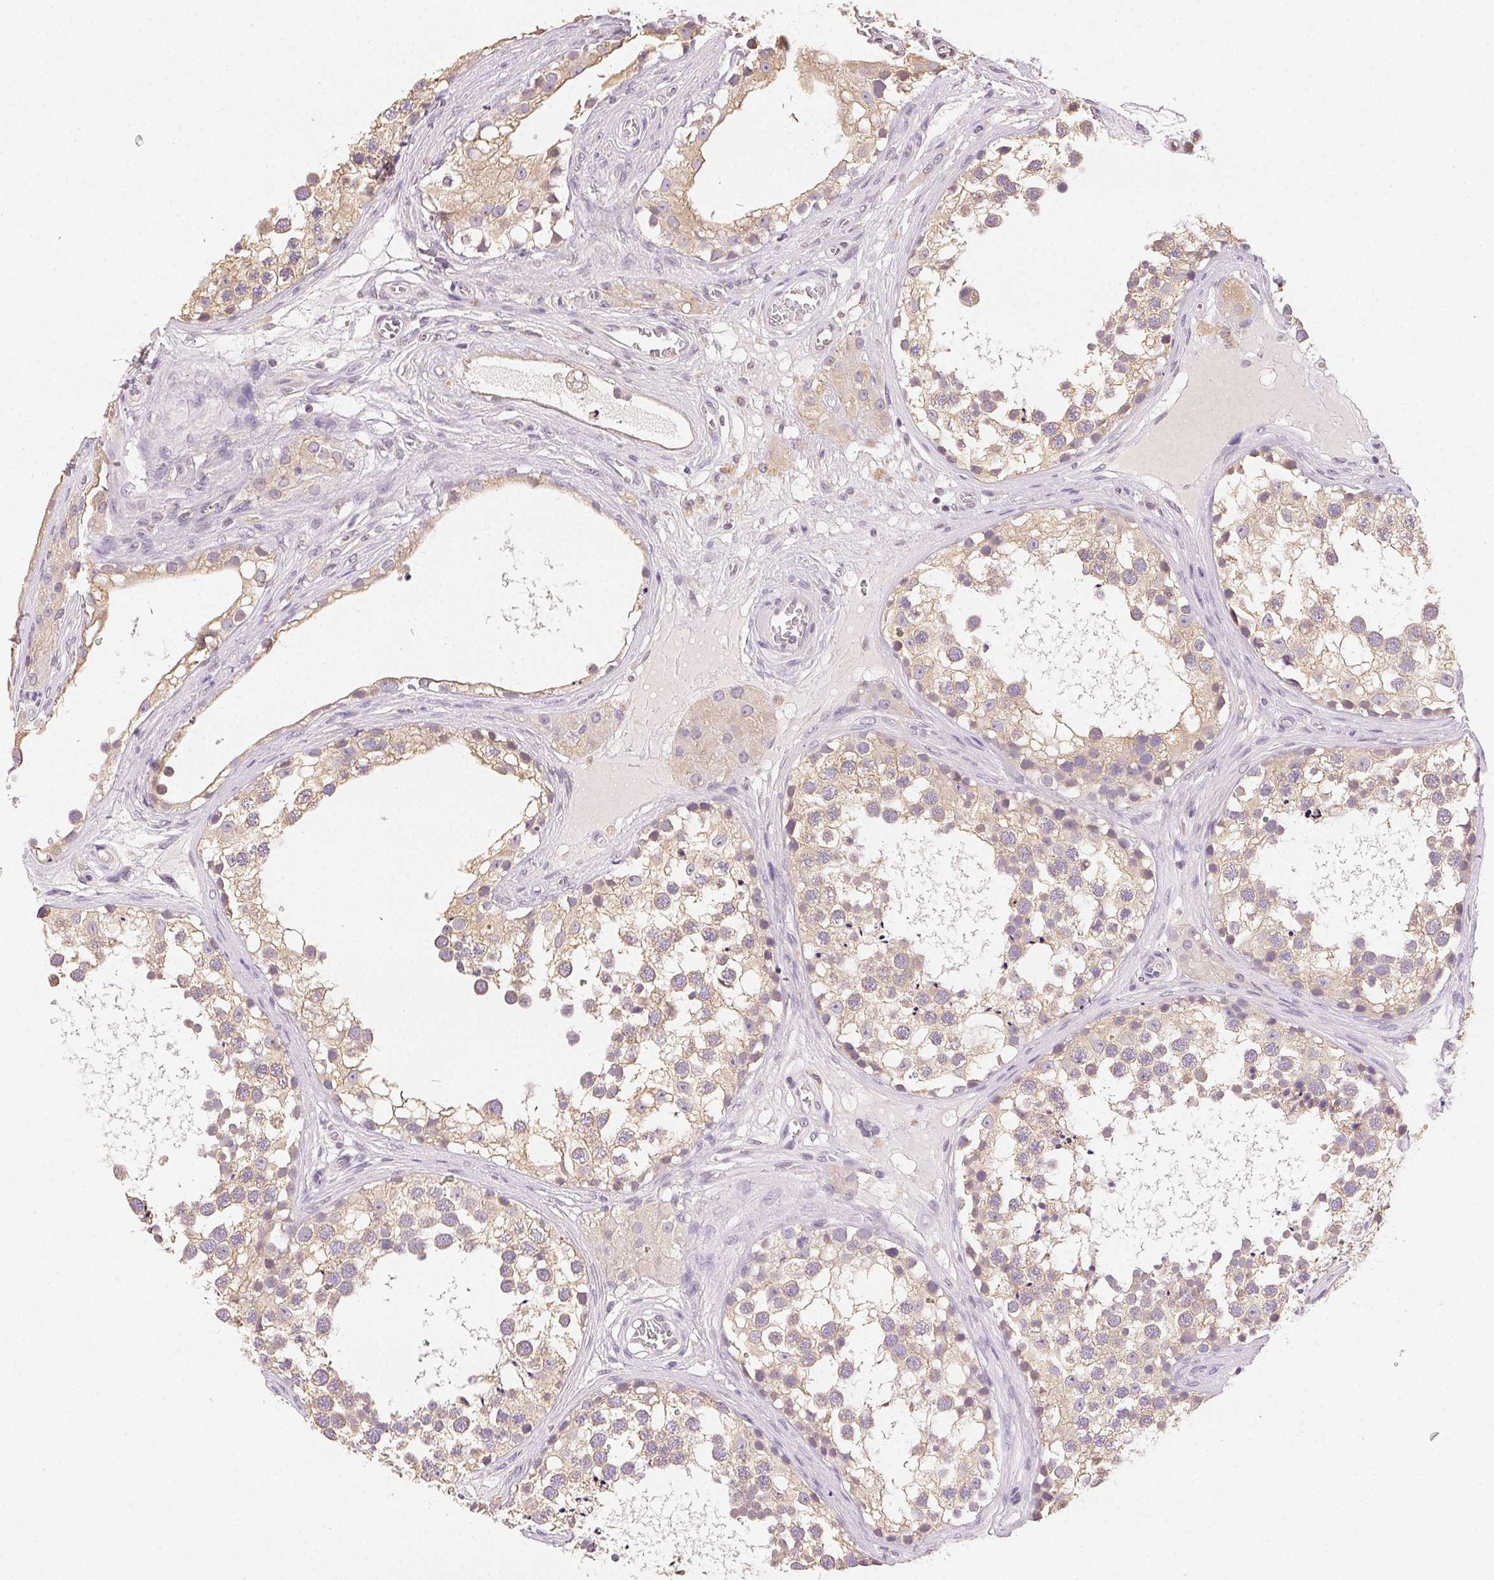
{"staining": {"intensity": "weak", "quantity": ">75%", "location": "cytoplasmic/membranous"}, "tissue": "testis", "cell_type": "Cells in seminiferous ducts", "image_type": "normal", "snomed": [{"axis": "morphology", "description": "Normal tissue, NOS"}, {"axis": "morphology", "description": "Seminoma, NOS"}, {"axis": "topography", "description": "Testis"}], "caption": "A photomicrograph of human testis stained for a protein exhibits weak cytoplasmic/membranous brown staining in cells in seminiferous ducts.", "gene": "SEZ6L2", "patient": {"sex": "male", "age": 65}}